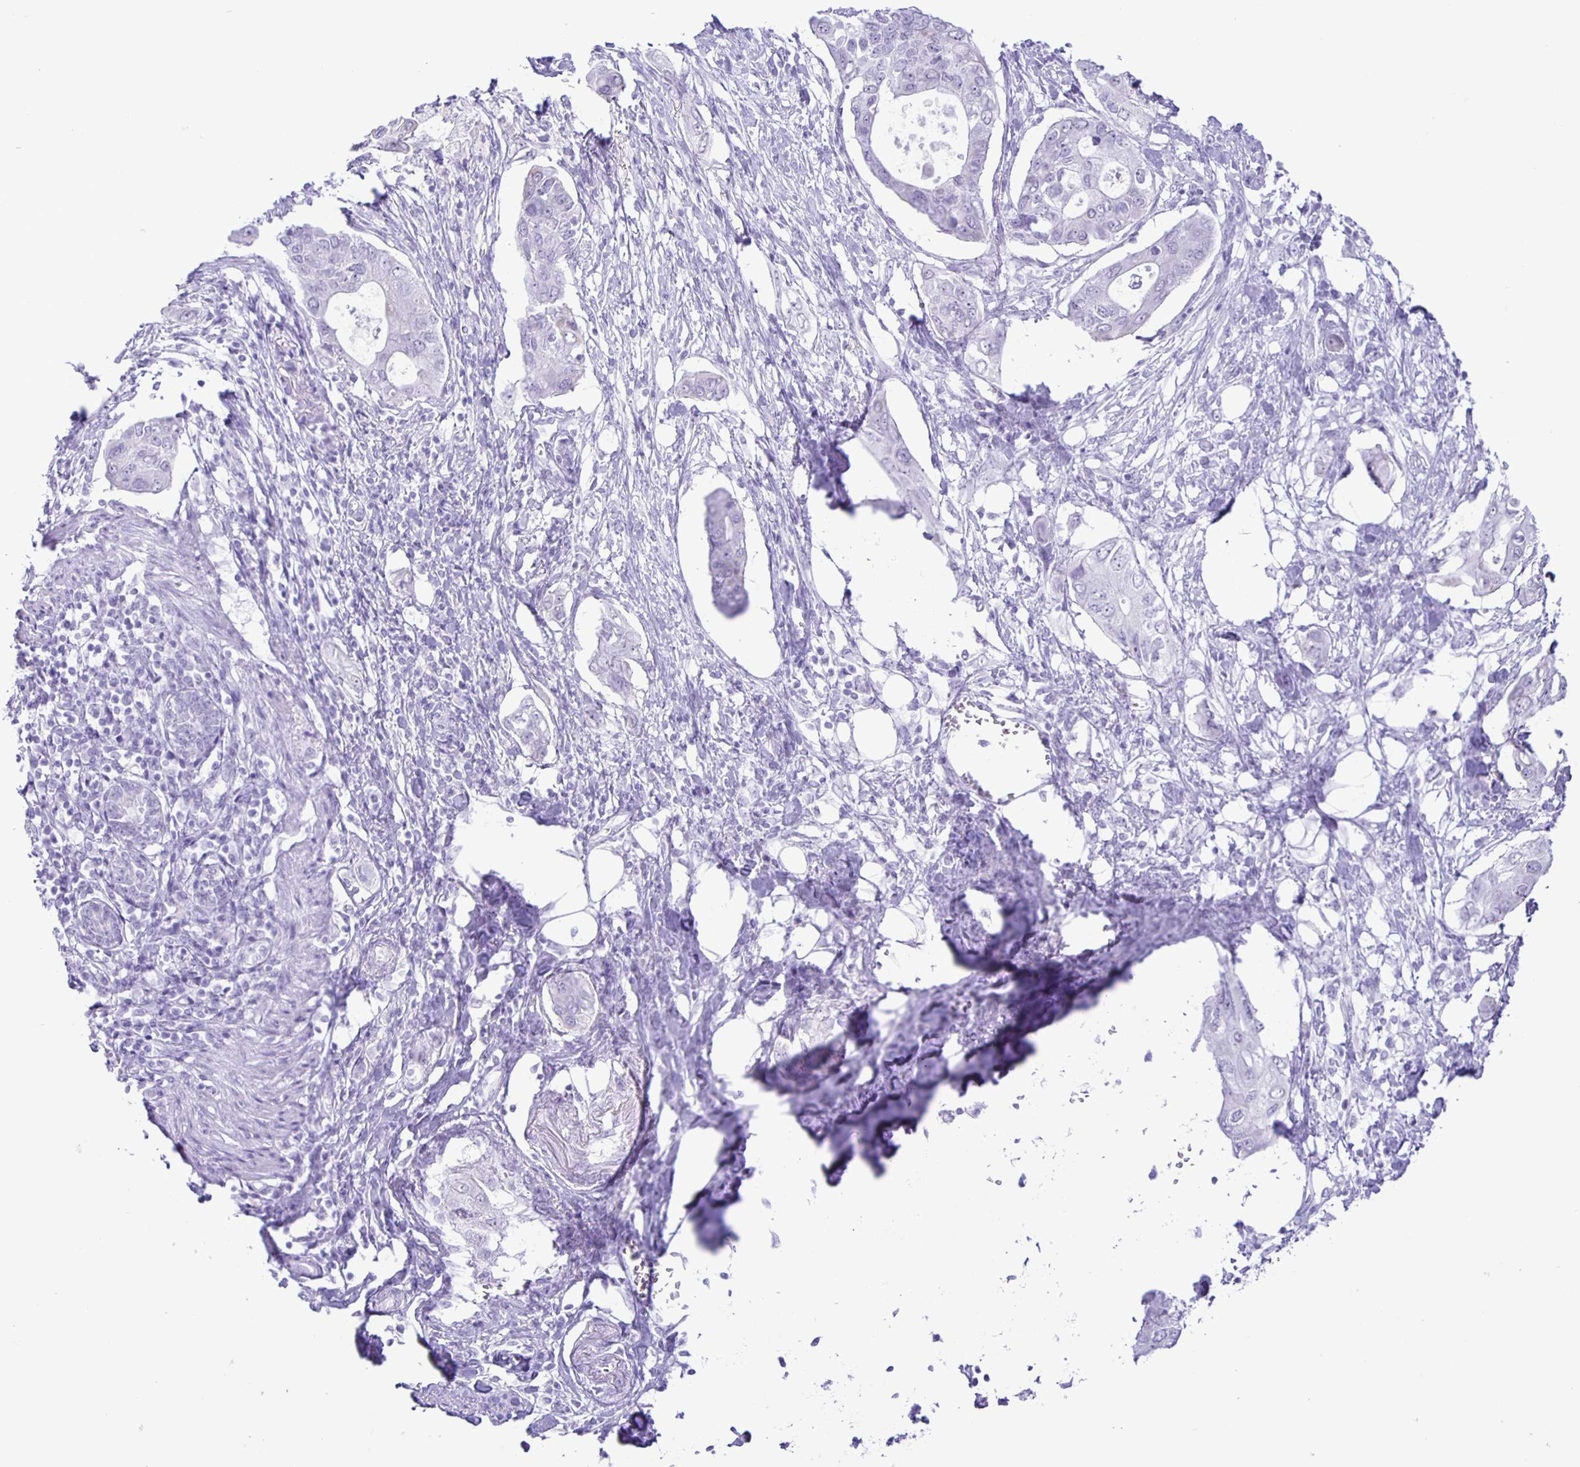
{"staining": {"intensity": "negative", "quantity": "none", "location": "none"}, "tissue": "pancreatic cancer", "cell_type": "Tumor cells", "image_type": "cancer", "snomed": [{"axis": "morphology", "description": "Adenocarcinoma, NOS"}, {"axis": "topography", "description": "Pancreas"}], "caption": "Pancreatic cancer (adenocarcinoma) stained for a protein using immunohistochemistry (IHC) displays no expression tumor cells.", "gene": "EZHIP", "patient": {"sex": "female", "age": 63}}